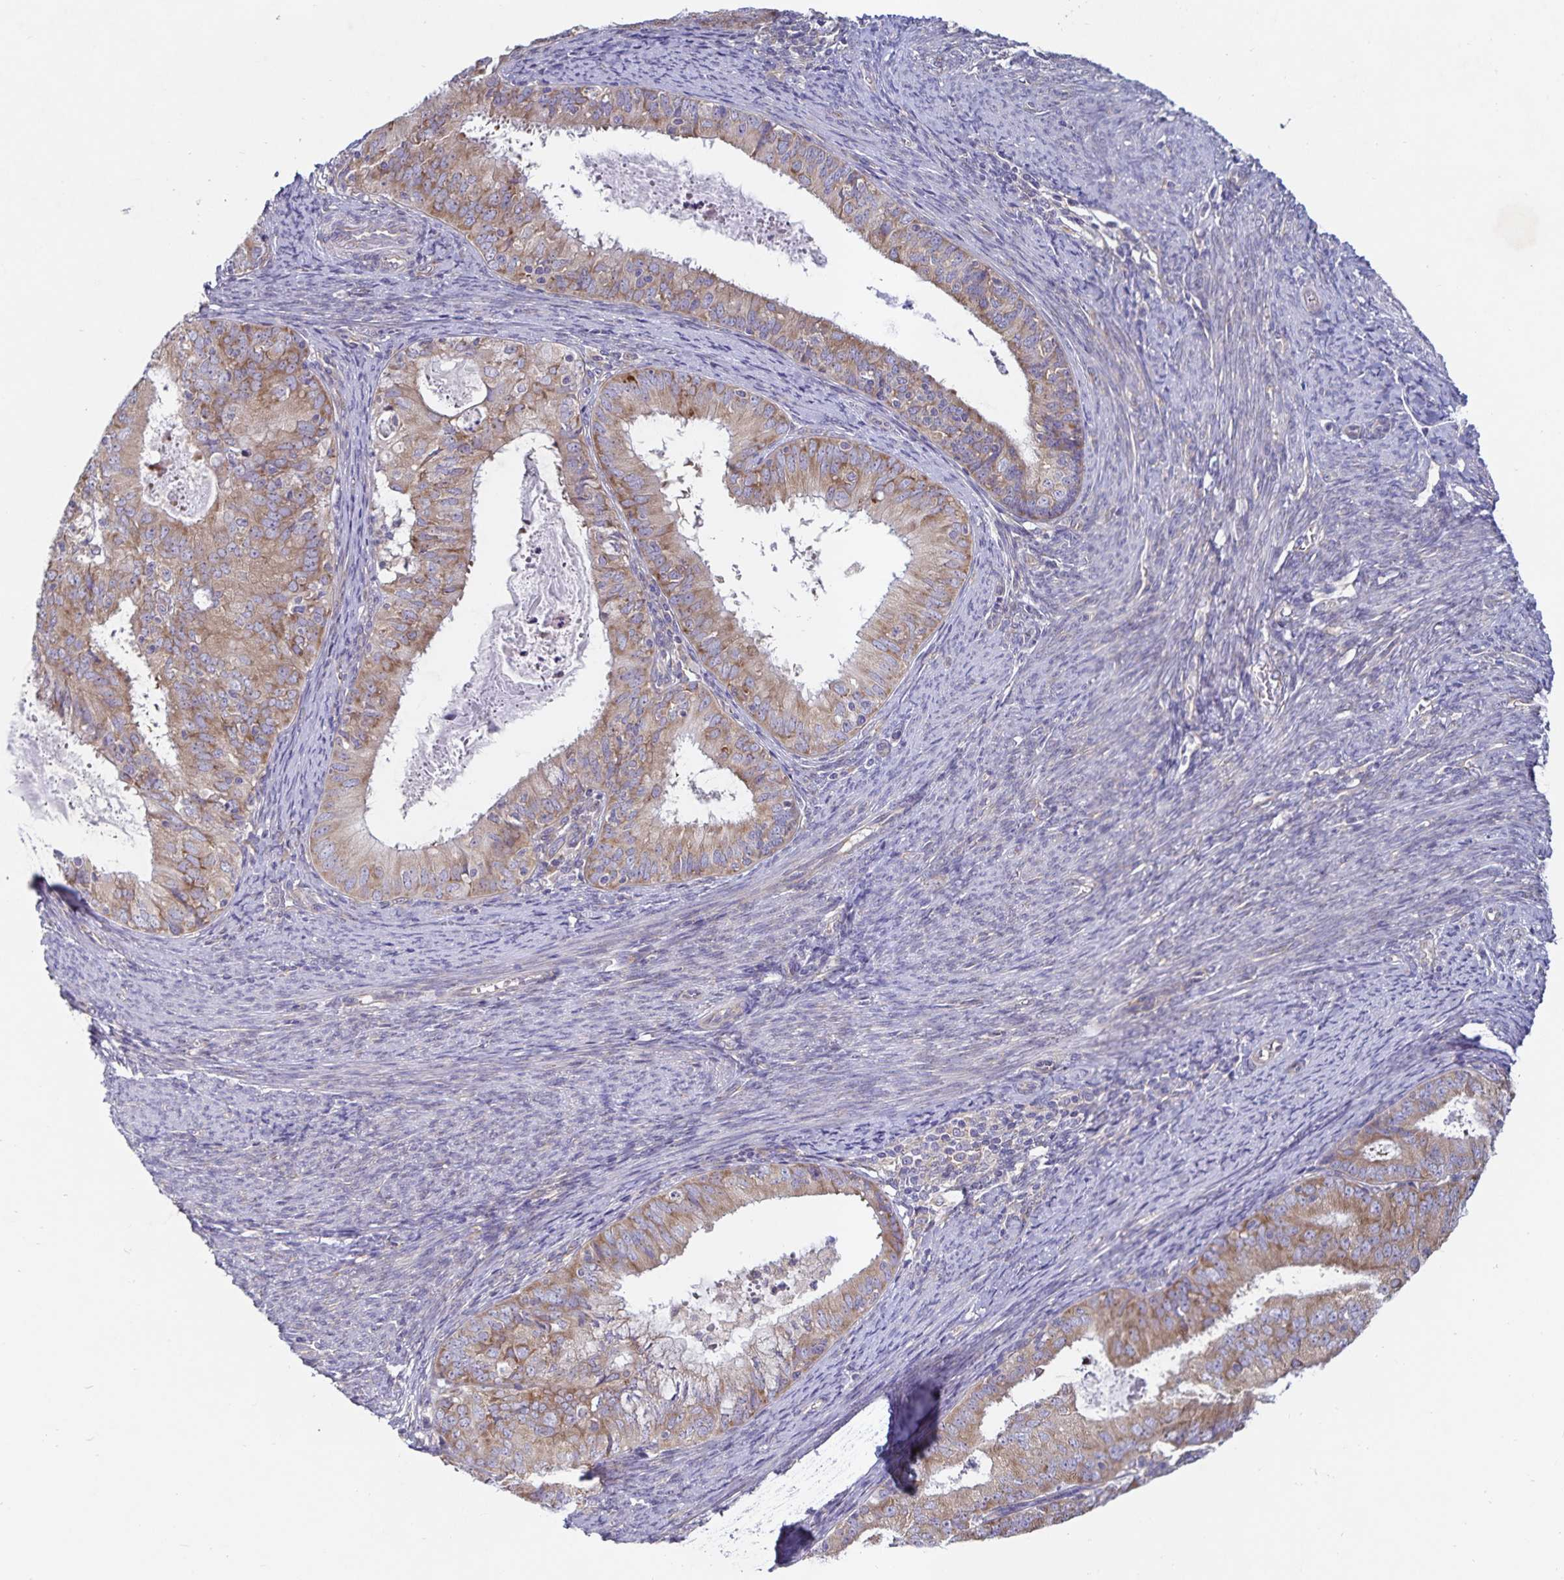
{"staining": {"intensity": "moderate", "quantity": ">75%", "location": "cytoplasmic/membranous"}, "tissue": "endometrial cancer", "cell_type": "Tumor cells", "image_type": "cancer", "snomed": [{"axis": "morphology", "description": "Adenocarcinoma, NOS"}, {"axis": "topography", "description": "Endometrium"}], "caption": "Human endometrial cancer stained for a protein (brown) exhibits moderate cytoplasmic/membranous positive expression in about >75% of tumor cells.", "gene": "FAM120A", "patient": {"sex": "female", "age": 57}}